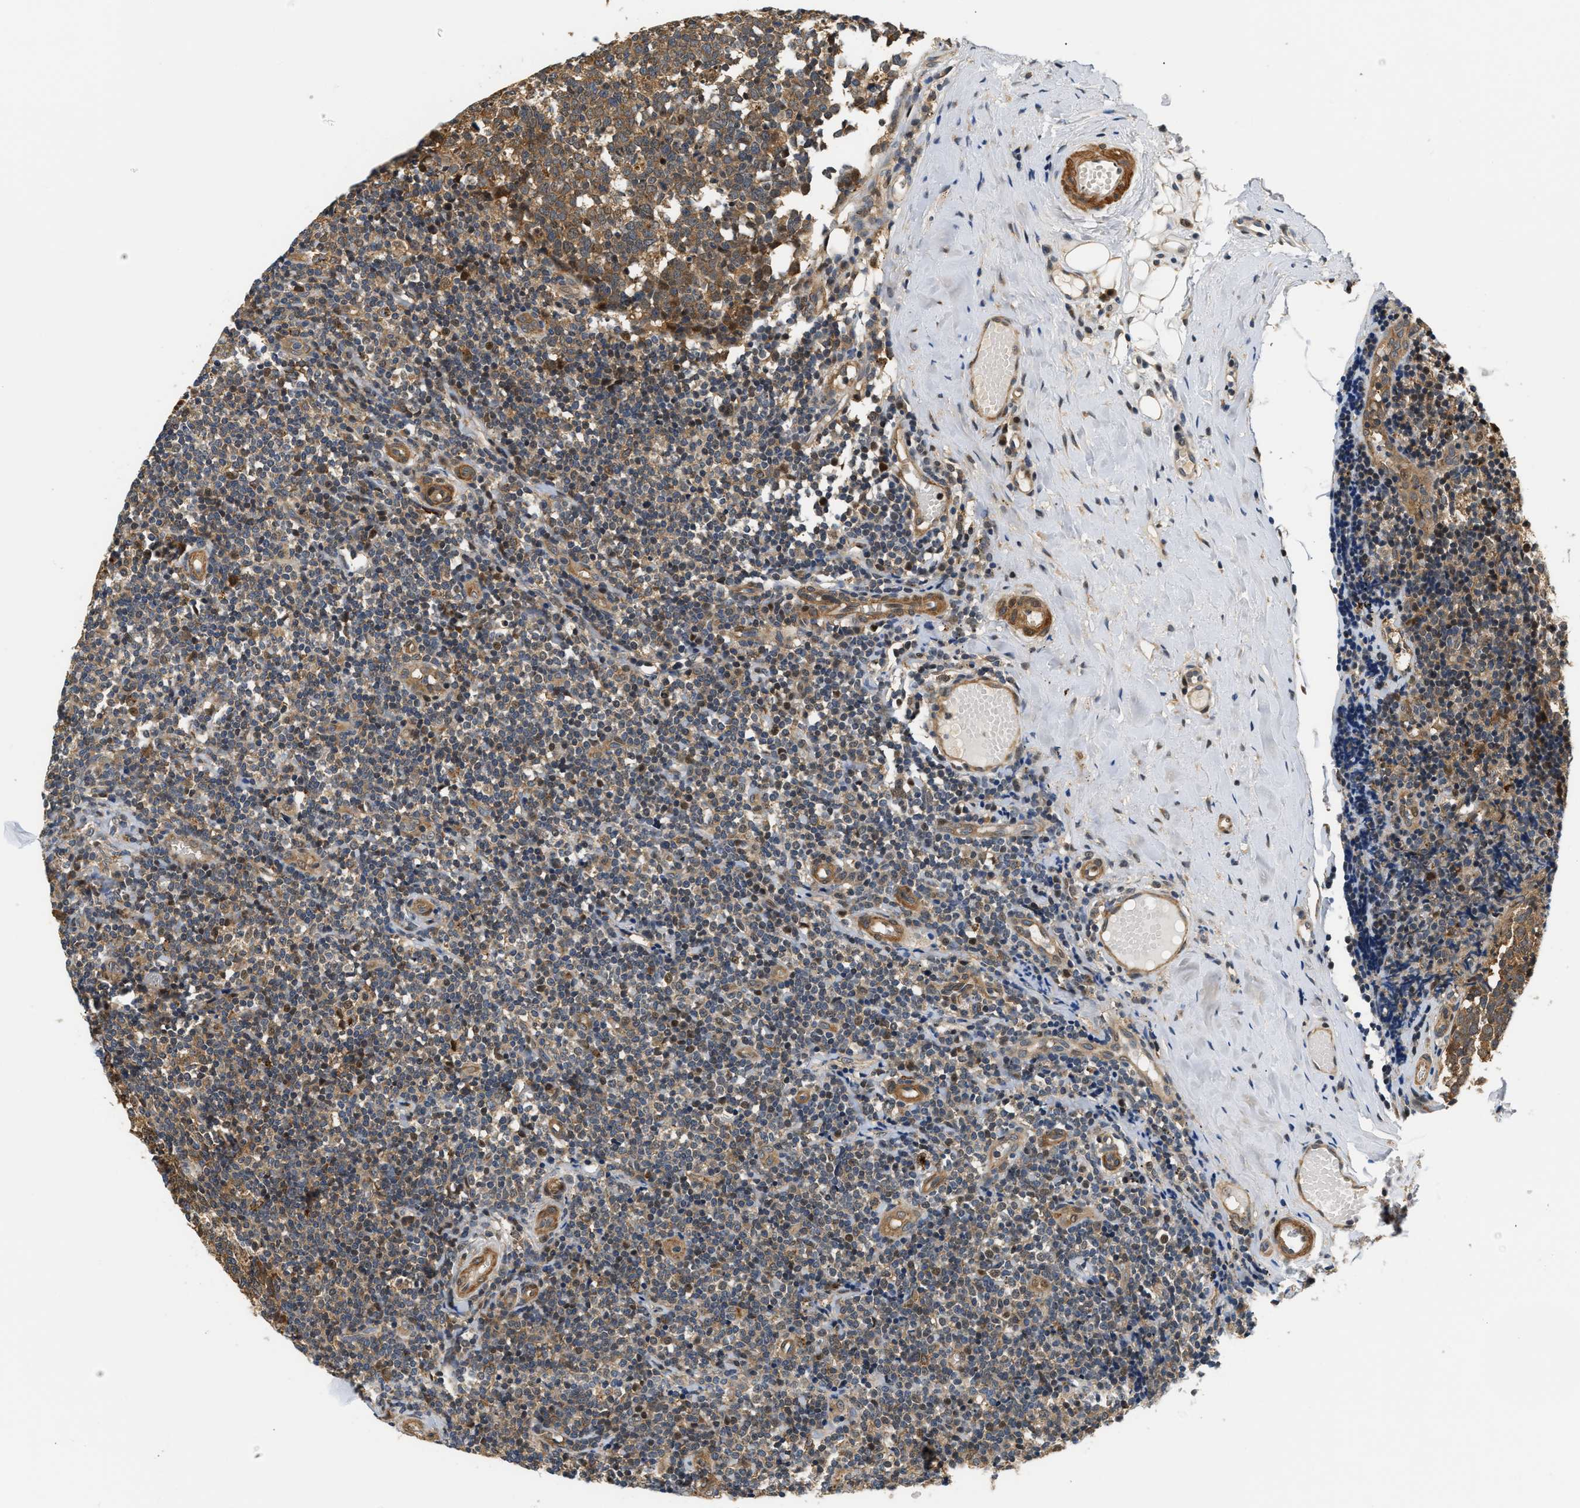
{"staining": {"intensity": "moderate", "quantity": ">75%", "location": "cytoplasmic/membranous"}, "tissue": "tonsil", "cell_type": "Germinal center cells", "image_type": "normal", "snomed": [{"axis": "morphology", "description": "Normal tissue, NOS"}, {"axis": "topography", "description": "Tonsil"}], "caption": "Germinal center cells display medium levels of moderate cytoplasmic/membranous positivity in approximately >75% of cells in benign tonsil.", "gene": "LARP6", "patient": {"sex": "female", "age": 19}}